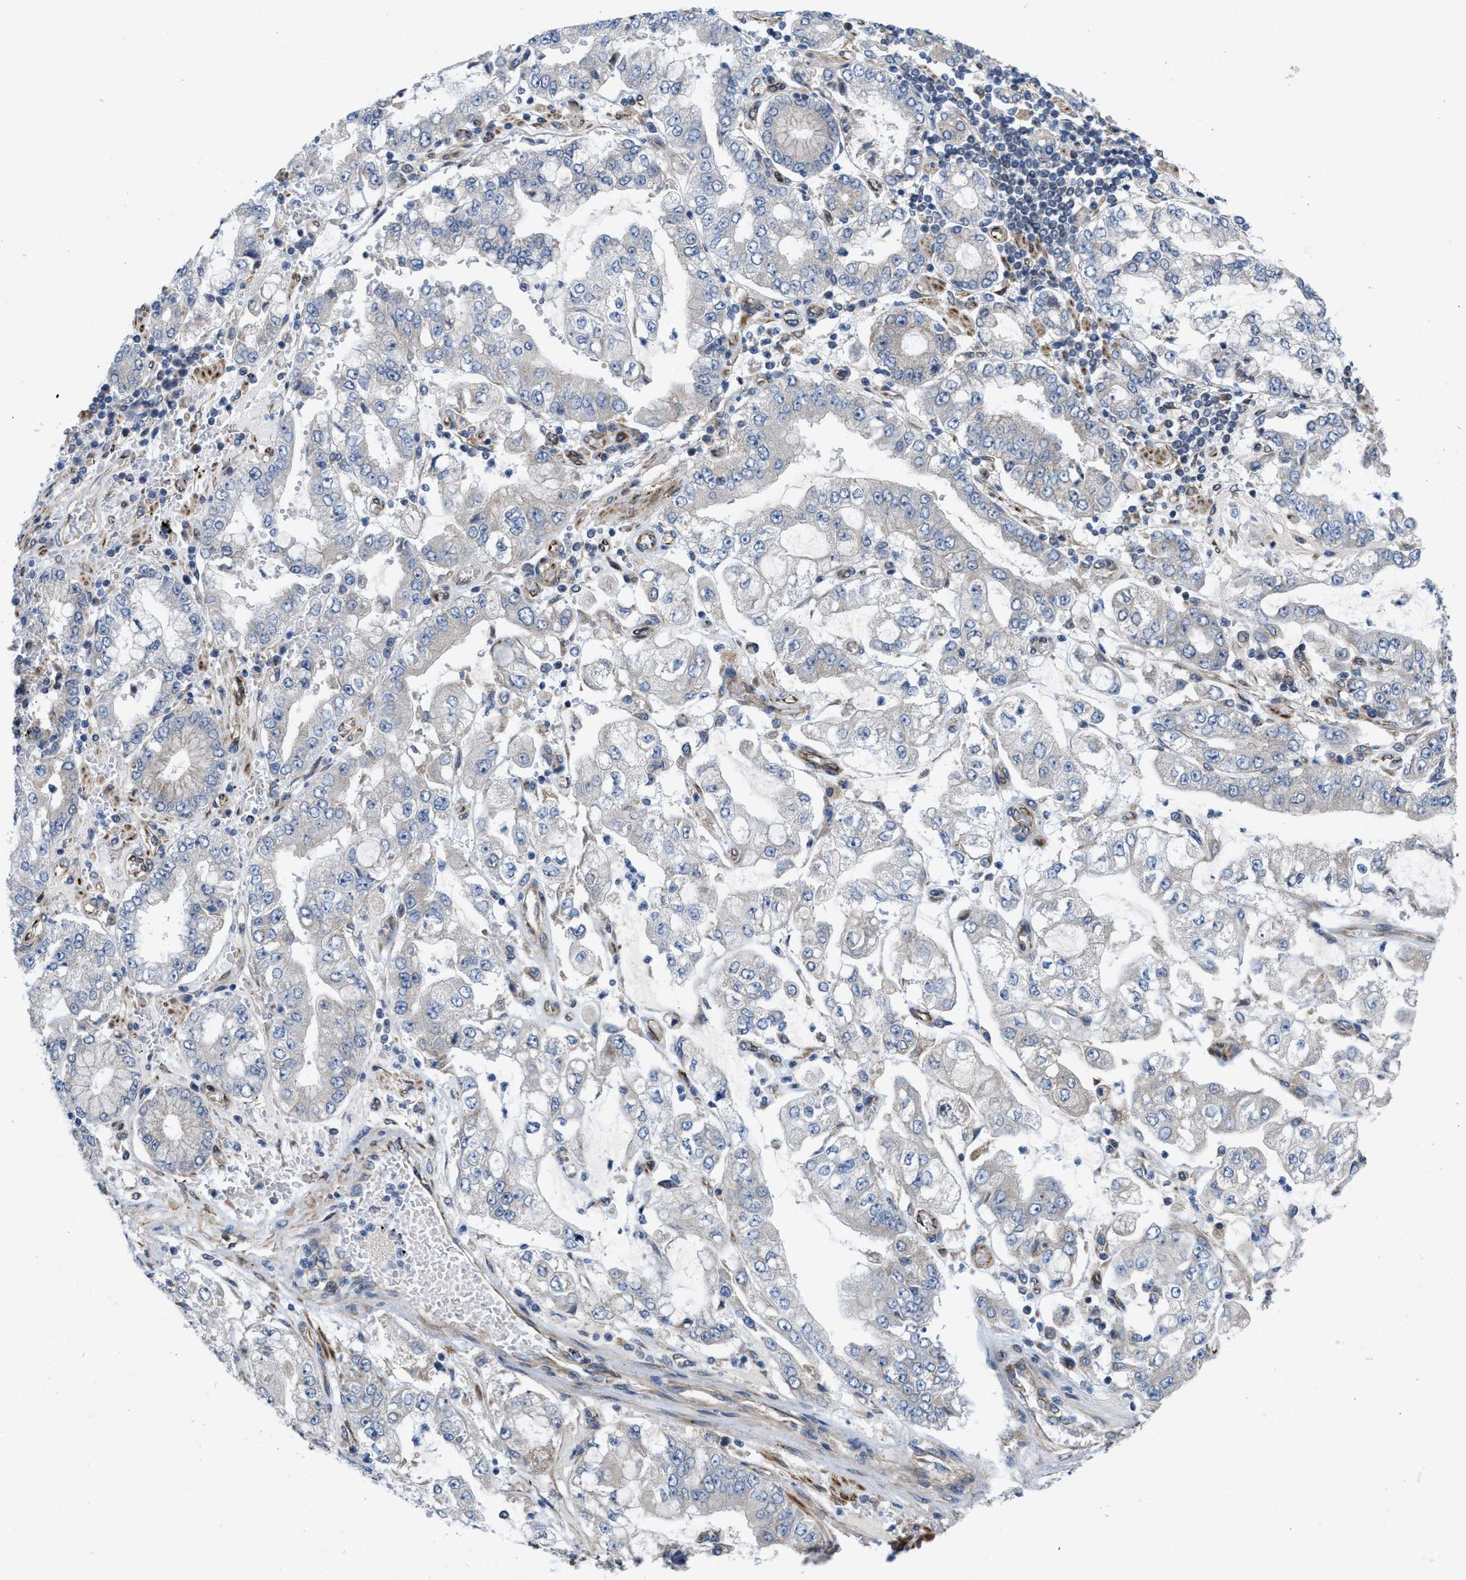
{"staining": {"intensity": "negative", "quantity": "none", "location": "none"}, "tissue": "stomach cancer", "cell_type": "Tumor cells", "image_type": "cancer", "snomed": [{"axis": "morphology", "description": "Adenocarcinoma, NOS"}, {"axis": "topography", "description": "Stomach"}], "caption": "Tumor cells are negative for brown protein staining in adenocarcinoma (stomach).", "gene": "EOGT", "patient": {"sex": "male", "age": 76}}